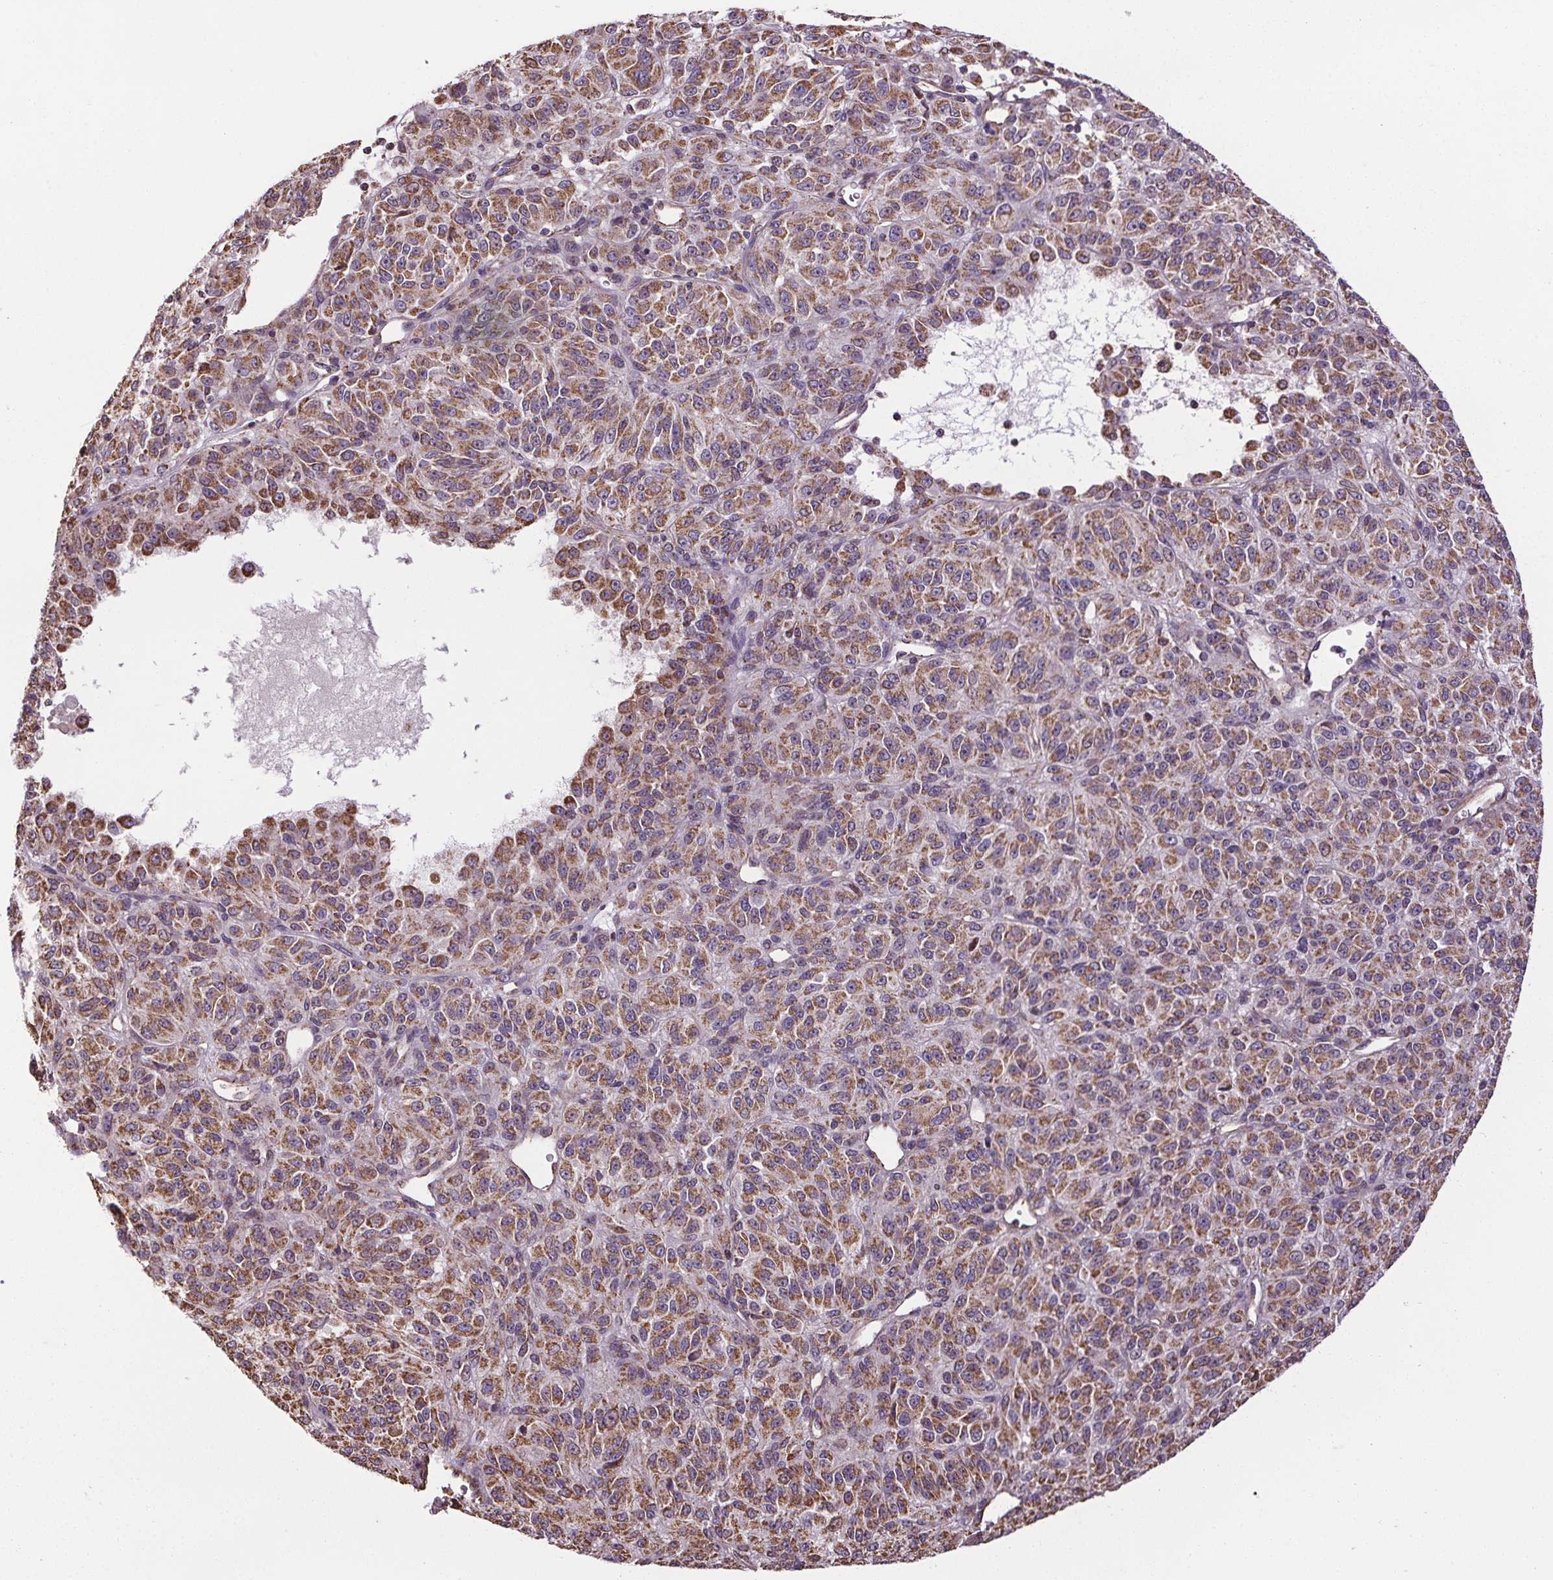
{"staining": {"intensity": "moderate", "quantity": ">75%", "location": "cytoplasmic/membranous"}, "tissue": "melanoma", "cell_type": "Tumor cells", "image_type": "cancer", "snomed": [{"axis": "morphology", "description": "Malignant melanoma, Metastatic site"}, {"axis": "topography", "description": "Brain"}], "caption": "Tumor cells demonstrate medium levels of moderate cytoplasmic/membranous staining in about >75% of cells in human malignant melanoma (metastatic site).", "gene": "ZNF548", "patient": {"sex": "female", "age": 56}}